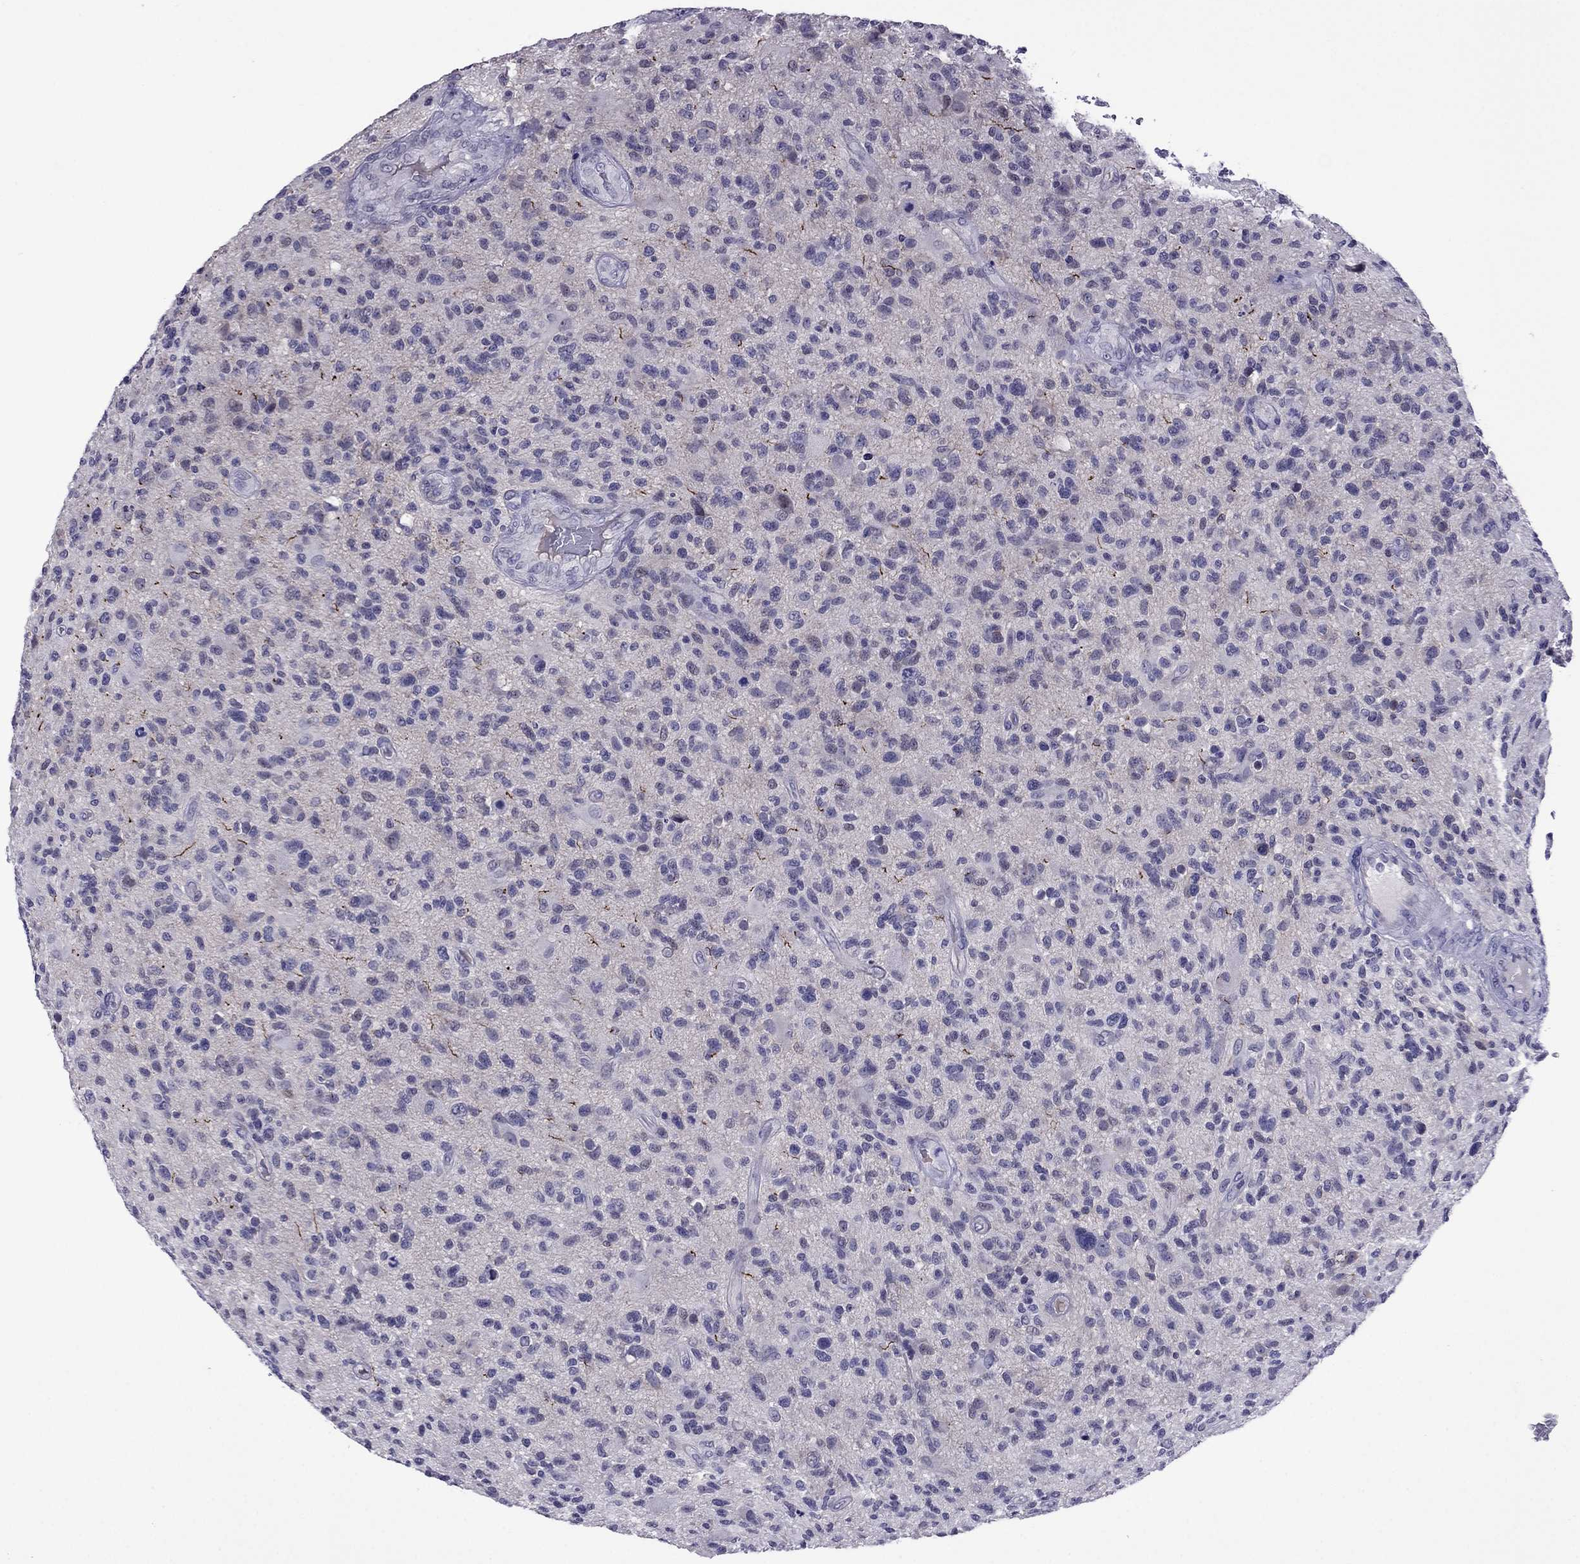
{"staining": {"intensity": "negative", "quantity": "none", "location": "none"}, "tissue": "glioma", "cell_type": "Tumor cells", "image_type": "cancer", "snomed": [{"axis": "morphology", "description": "Glioma, malignant, High grade"}, {"axis": "topography", "description": "Brain"}], "caption": "Immunohistochemical staining of malignant glioma (high-grade) reveals no significant positivity in tumor cells. The staining was performed using DAB to visualize the protein expression in brown, while the nuclei were stained in blue with hematoxylin (Magnification: 20x).", "gene": "SPTBN4", "patient": {"sex": "male", "age": 47}}